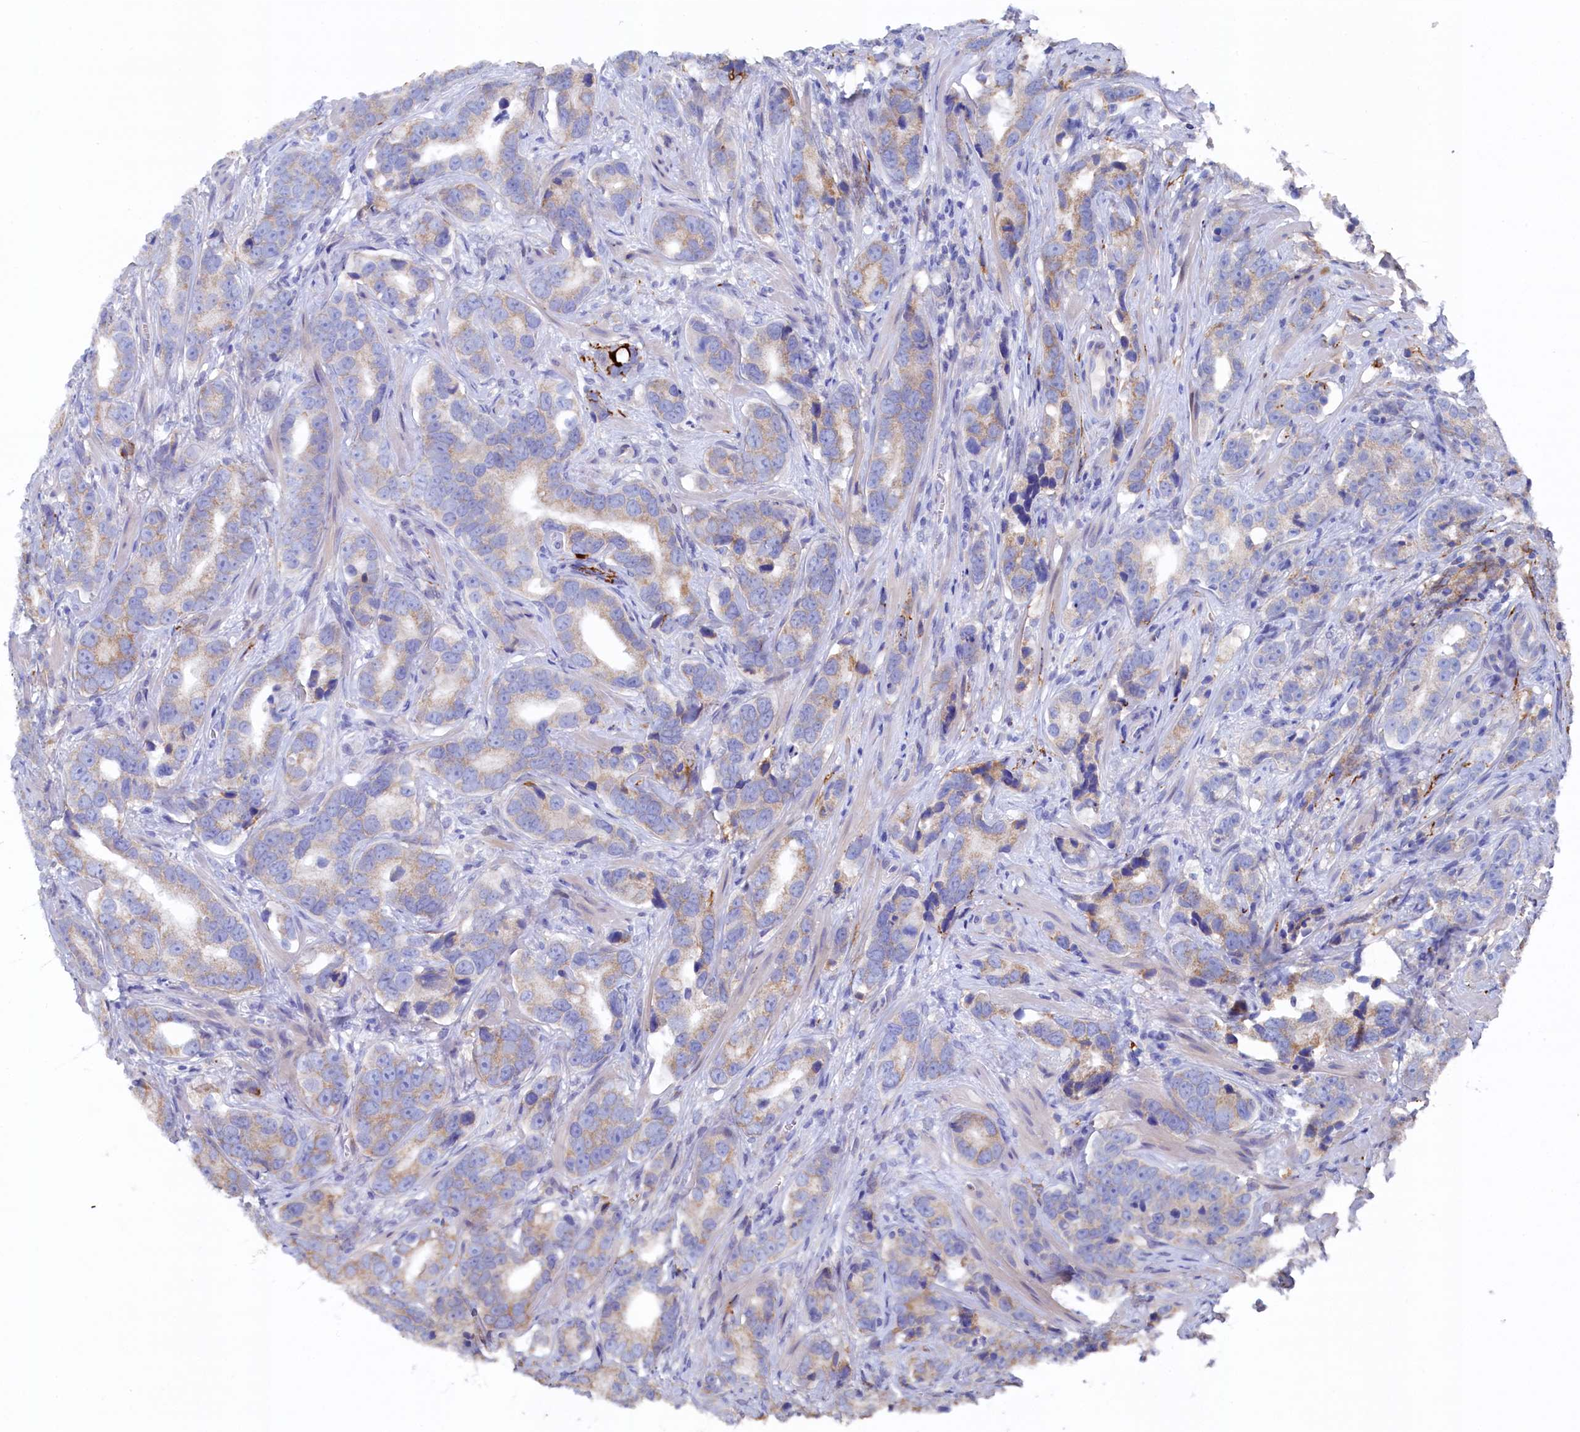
{"staining": {"intensity": "moderate", "quantity": "<25%", "location": "cytoplasmic/membranous"}, "tissue": "prostate cancer", "cell_type": "Tumor cells", "image_type": "cancer", "snomed": [{"axis": "morphology", "description": "Adenocarcinoma, High grade"}, {"axis": "topography", "description": "Prostate"}], "caption": "Adenocarcinoma (high-grade) (prostate) stained with a brown dye reveals moderate cytoplasmic/membranous positive staining in about <25% of tumor cells.", "gene": "C12orf73", "patient": {"sex": "male", "age": 62}}